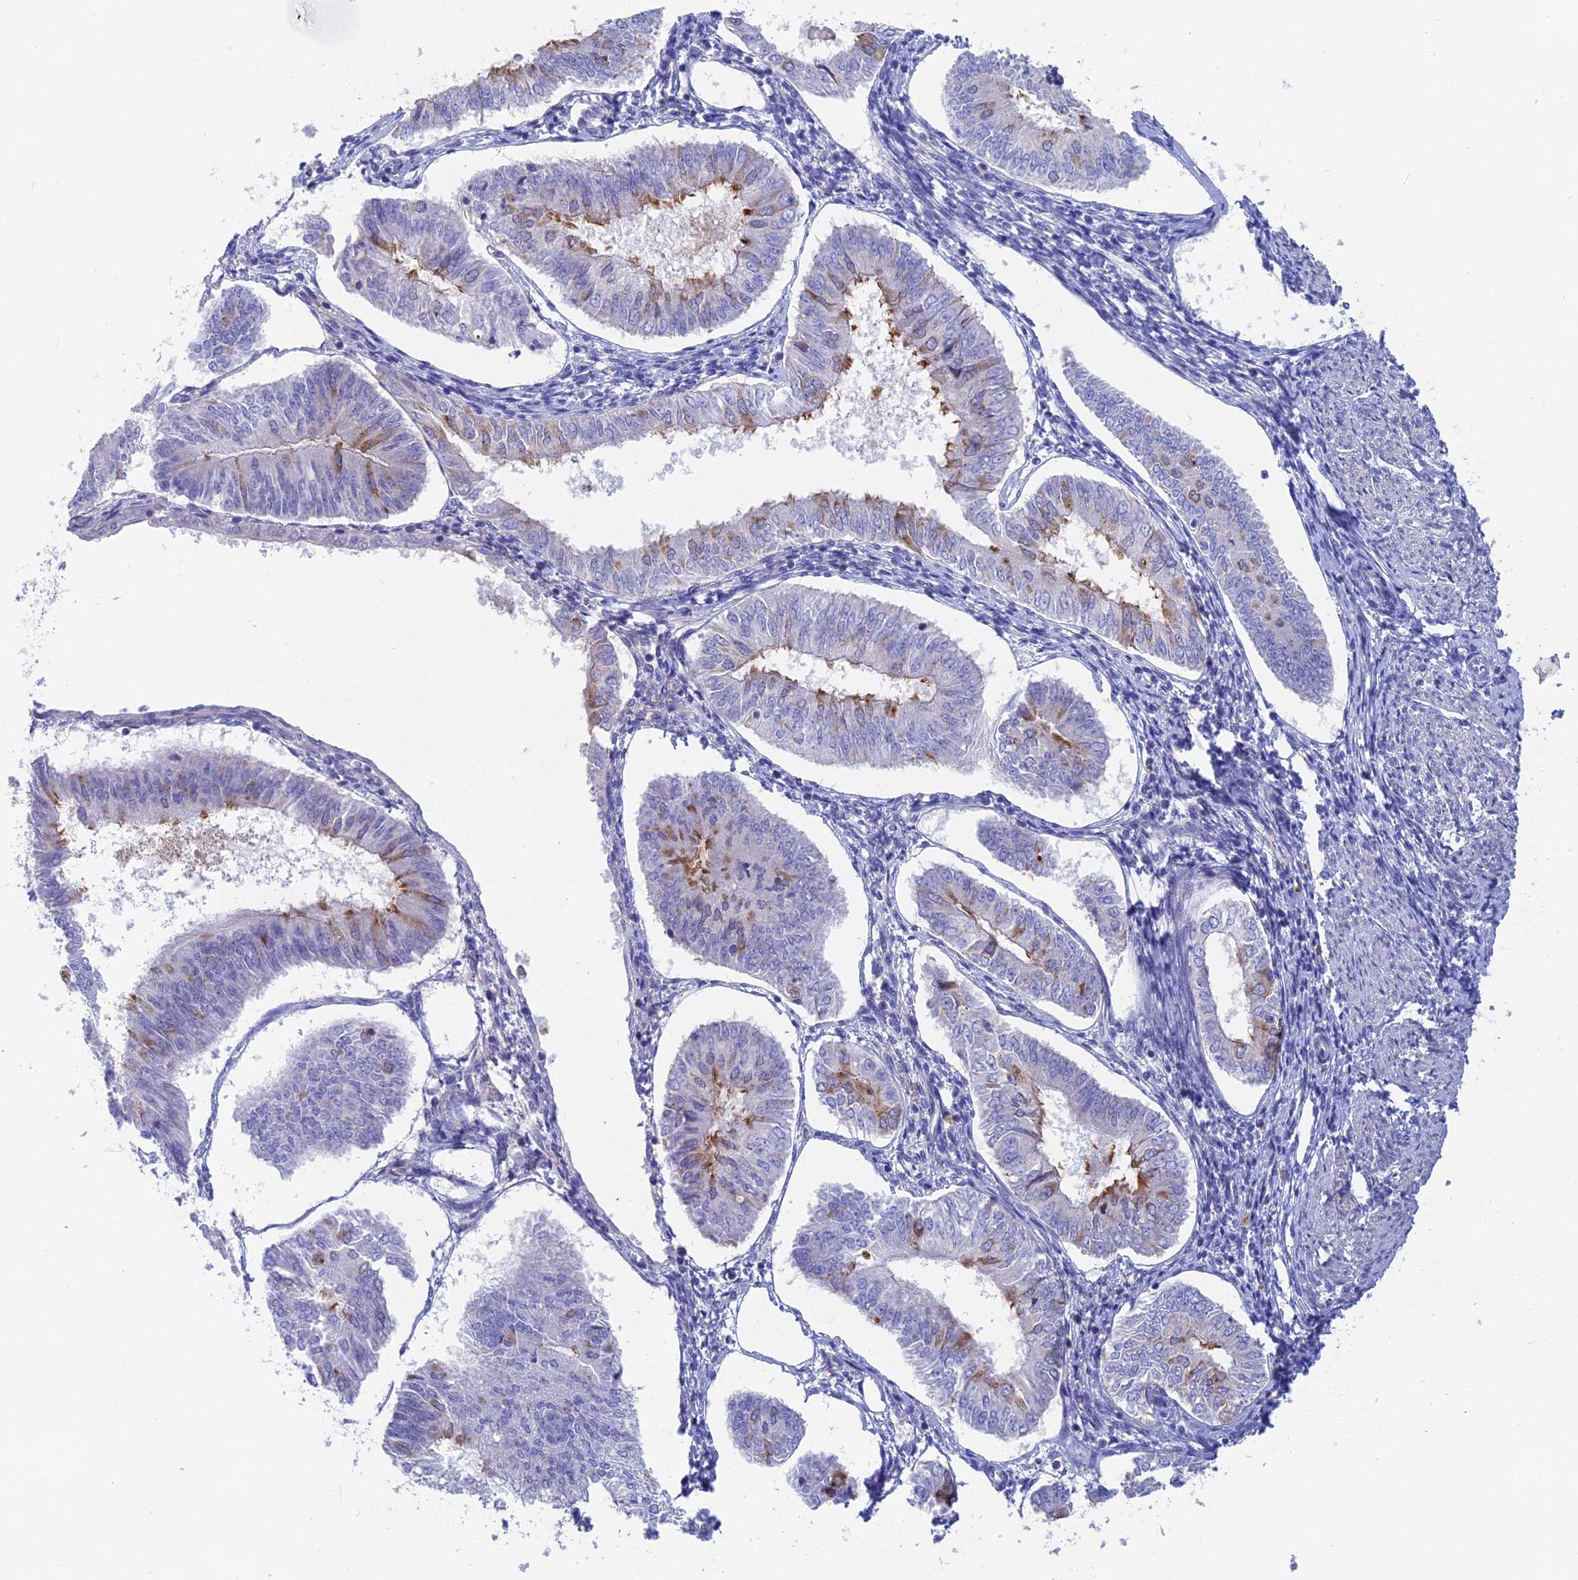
{"staining": {"intensity": "moderate", "quantity": "<25%", "location": "cytoplasmic/membranous"}, "tissue": "endometrial cancer", "cell_type": "Tumor cells", "image_type": "cancer", "snomed": [{"axis": "morphology", "description": "Adenocarcinoma, NOS"}, {"axis": "topography", "description": "Endometrium"}], "caption": "IHC photomicrograph of neoplastic tissue: human endometrial cancer (adenocarcinoma) stained using immunohistochemistry (IHC) demonstrates low levels of moderate protein expression localized specifically in the cytoplasmic/membranous of tumor cells, appearing as a cytoplasmic/membranous brown color.", "gene": "GLB1L", "patient": {"sex": "female", "age": 58}}